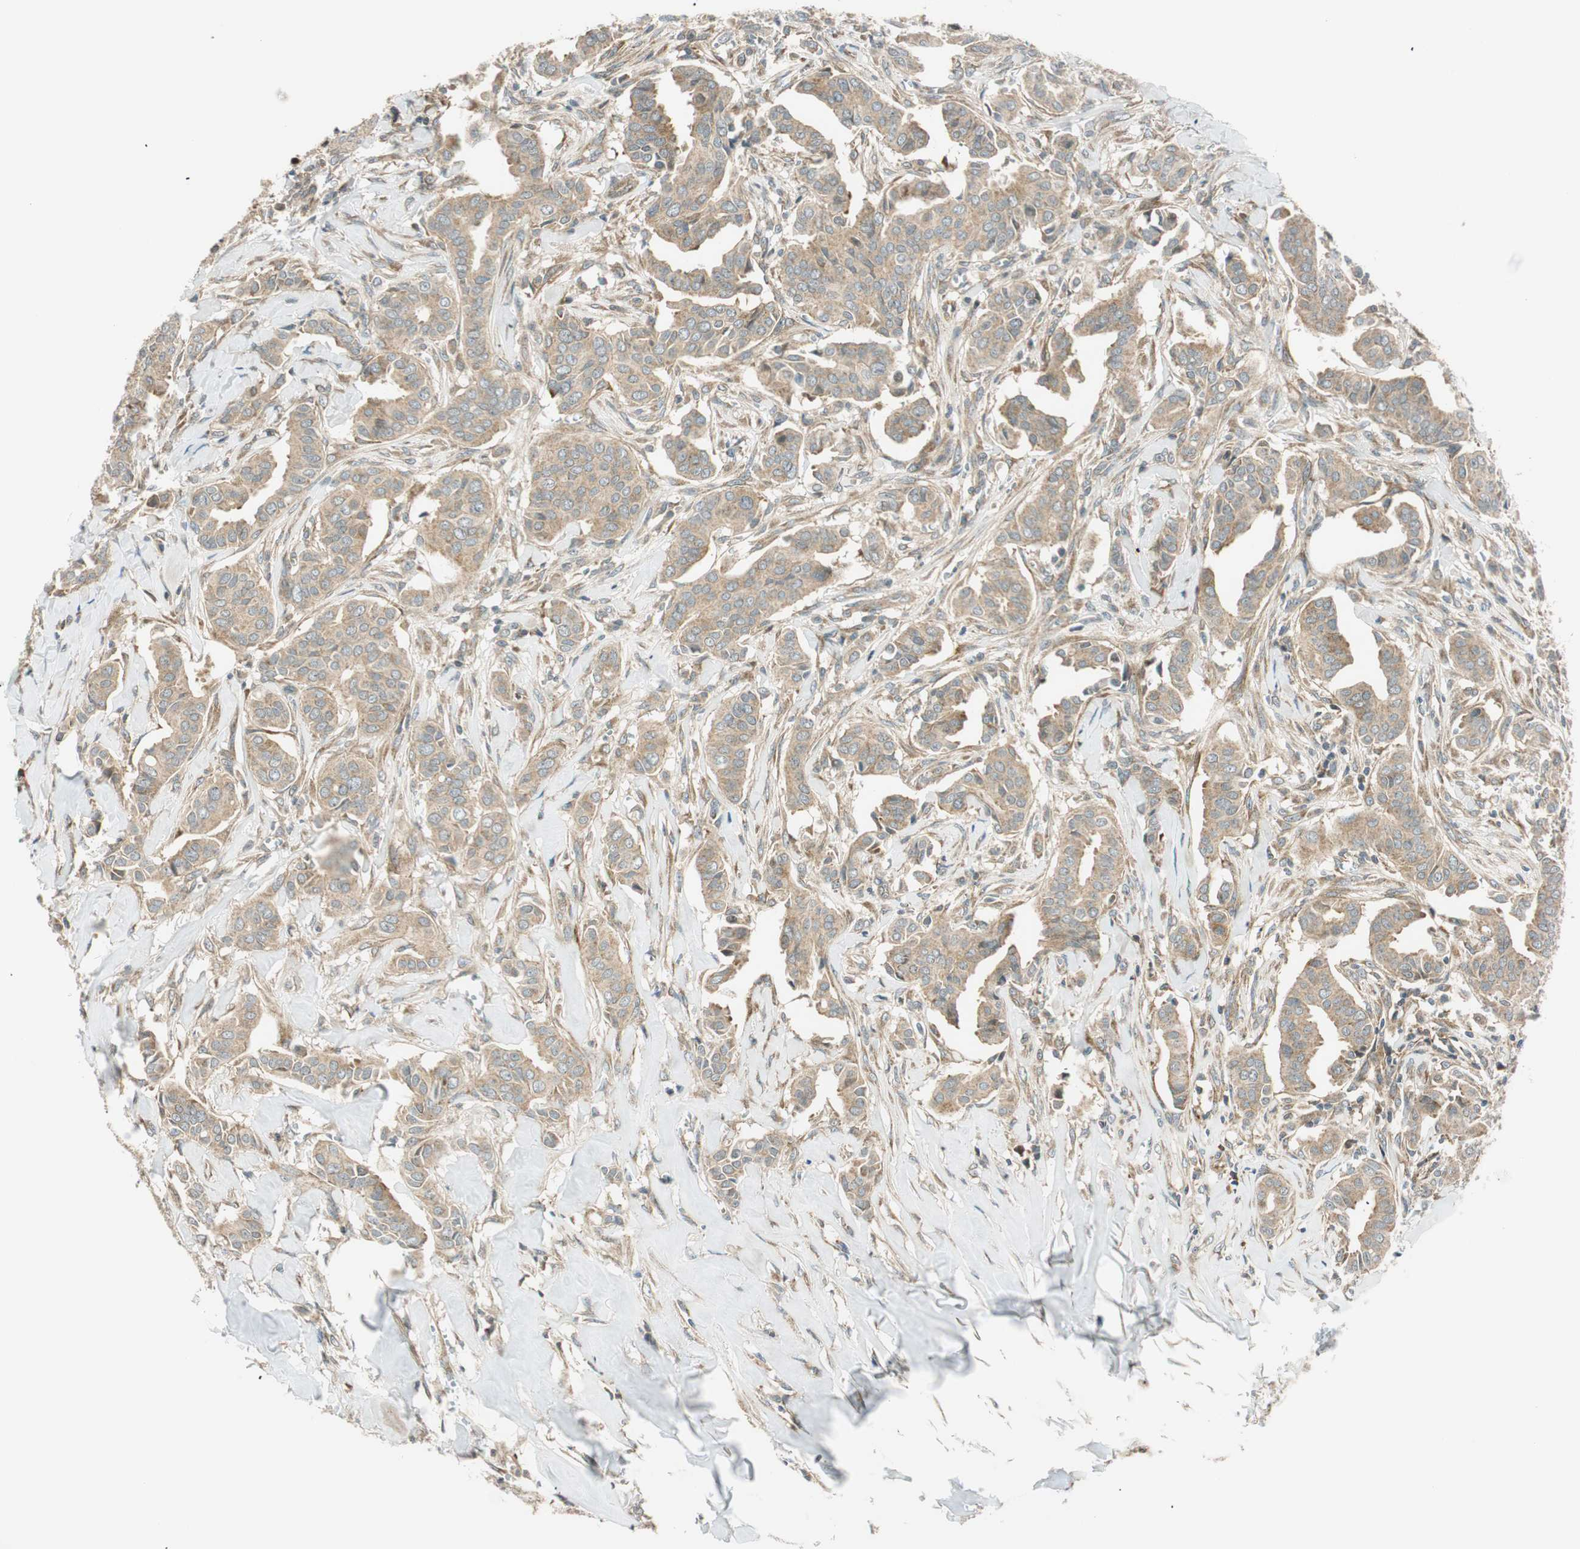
{"staining": {"intensity": "weak", "quantity": ">75%", "location": "cytoplasmic/membranous"}, "tissue": "head and neck cancer", "cell_type": "Tumor cells", "image_type": "cancer", "snomed": [{"axis": "morphology", "description": "Adenocarcinoma, NOS"}, {"axis": "topography", "description": "Salivary gland"}, {"axis": "topography", "description": "Head-Neck"}], "caption": "Adenocarcinoma (head and neck) tissue demonstrates weak cytoplasmic/membranous staining in approximately >75% of tumor cells", "gene": "ABI1", "patient": {"sex": "female", "age": 59}}